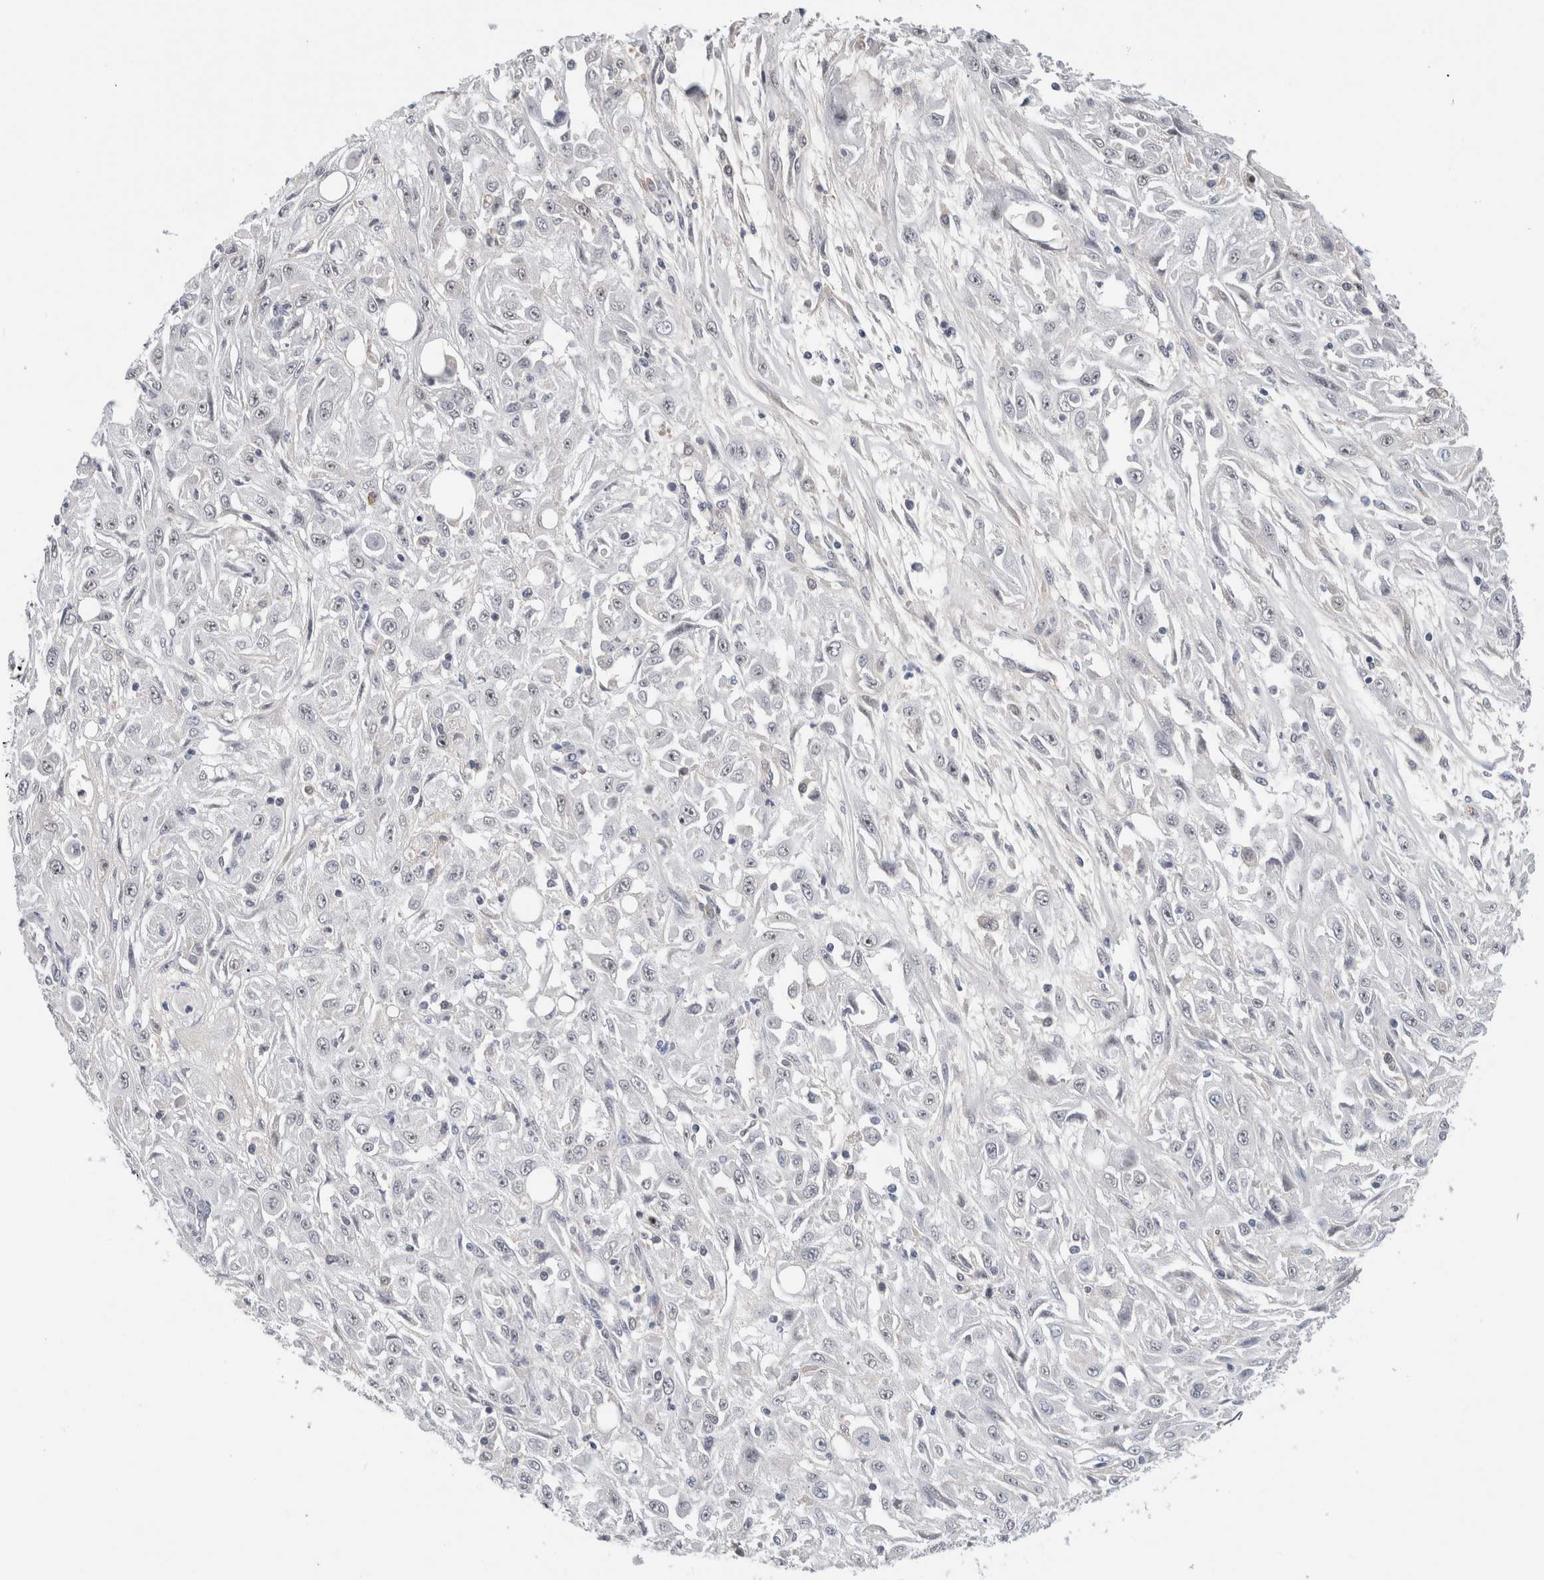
{"staining": {"intensity": "negative", "quantity": "none", "location": "none"}, "tissue": "skin cancer", "cell_type": "Tumor cells", "image_type": "cancer", "snomed": [{"axis": "morphology", "description": "Squamous cell carcinoma, NOS"}, {"axis": "morphology", "description": "Squamous cell carcinoma, metastatic, NOS"}, {"axis": "topography", "description": "Skin"}, {"axis": "topography", "description": "Lymph node"}], "caption": "The photomicrograph displays no significant positivity in tumor cells of skin cancer.", "gene": "HCN3", "patient": {"sex": "male", "age": 75}}